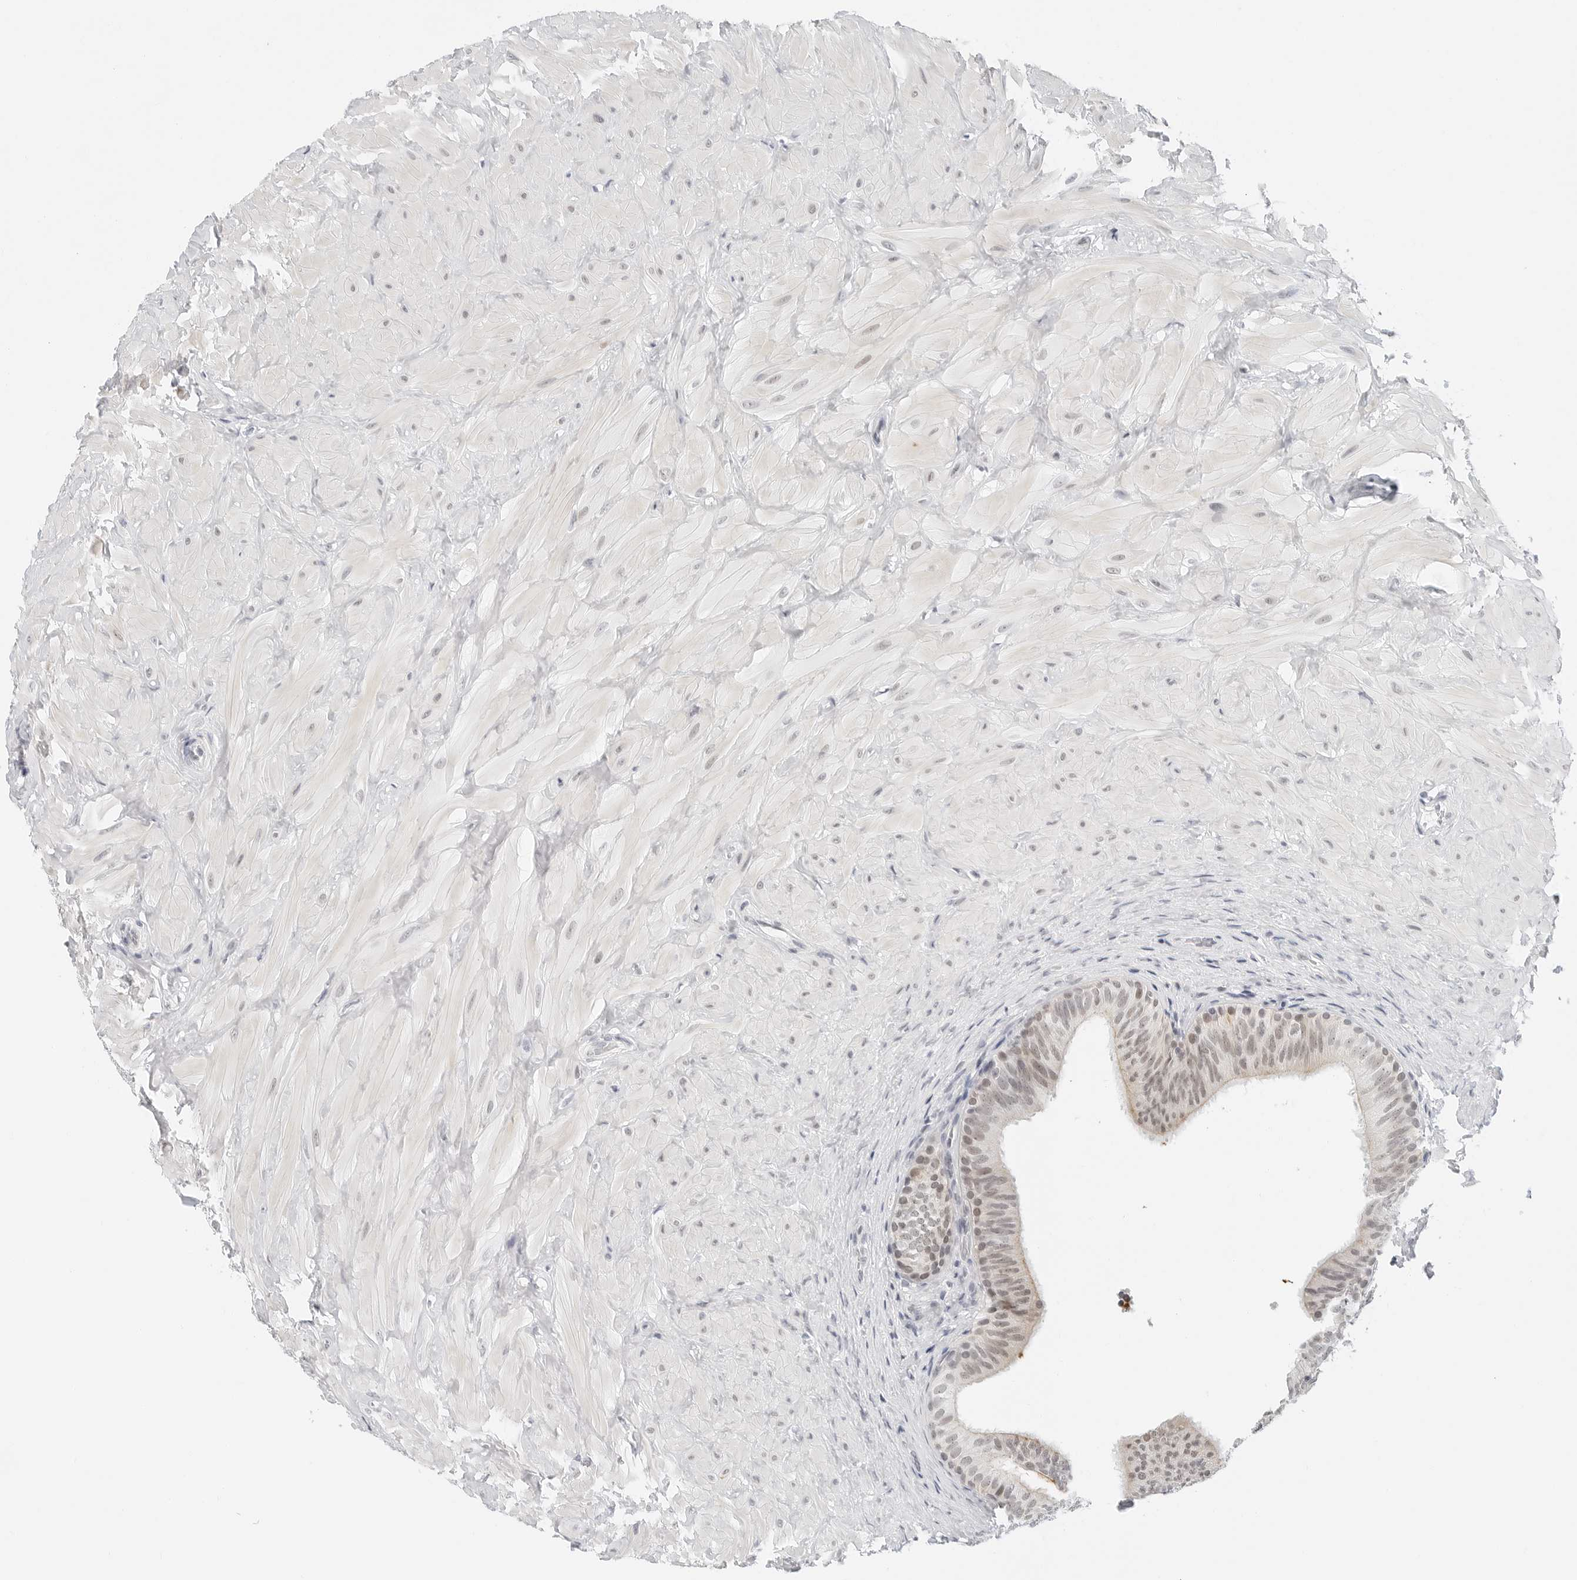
{"staining": {"intensity": "weak", "quantity": ">75%", "location": "nuclear"}, "tissue": "epididymis", "cell_type": "Glandular cells", "image_type": "normal", "snomed": [{"axis": "morphology", "description": "Normal tissue, NOS"}, {"axis": "topography", "description": "Soft tissue"}, {"axis": "topography", "description": "Epididymis"}], "caption": "A brown stain shows weak nuclear positivity of a protein in glandular cells of unremarkable human epididymis.", "gene": "TSEN2", "patient": {"sex": "male", "age": 26}}